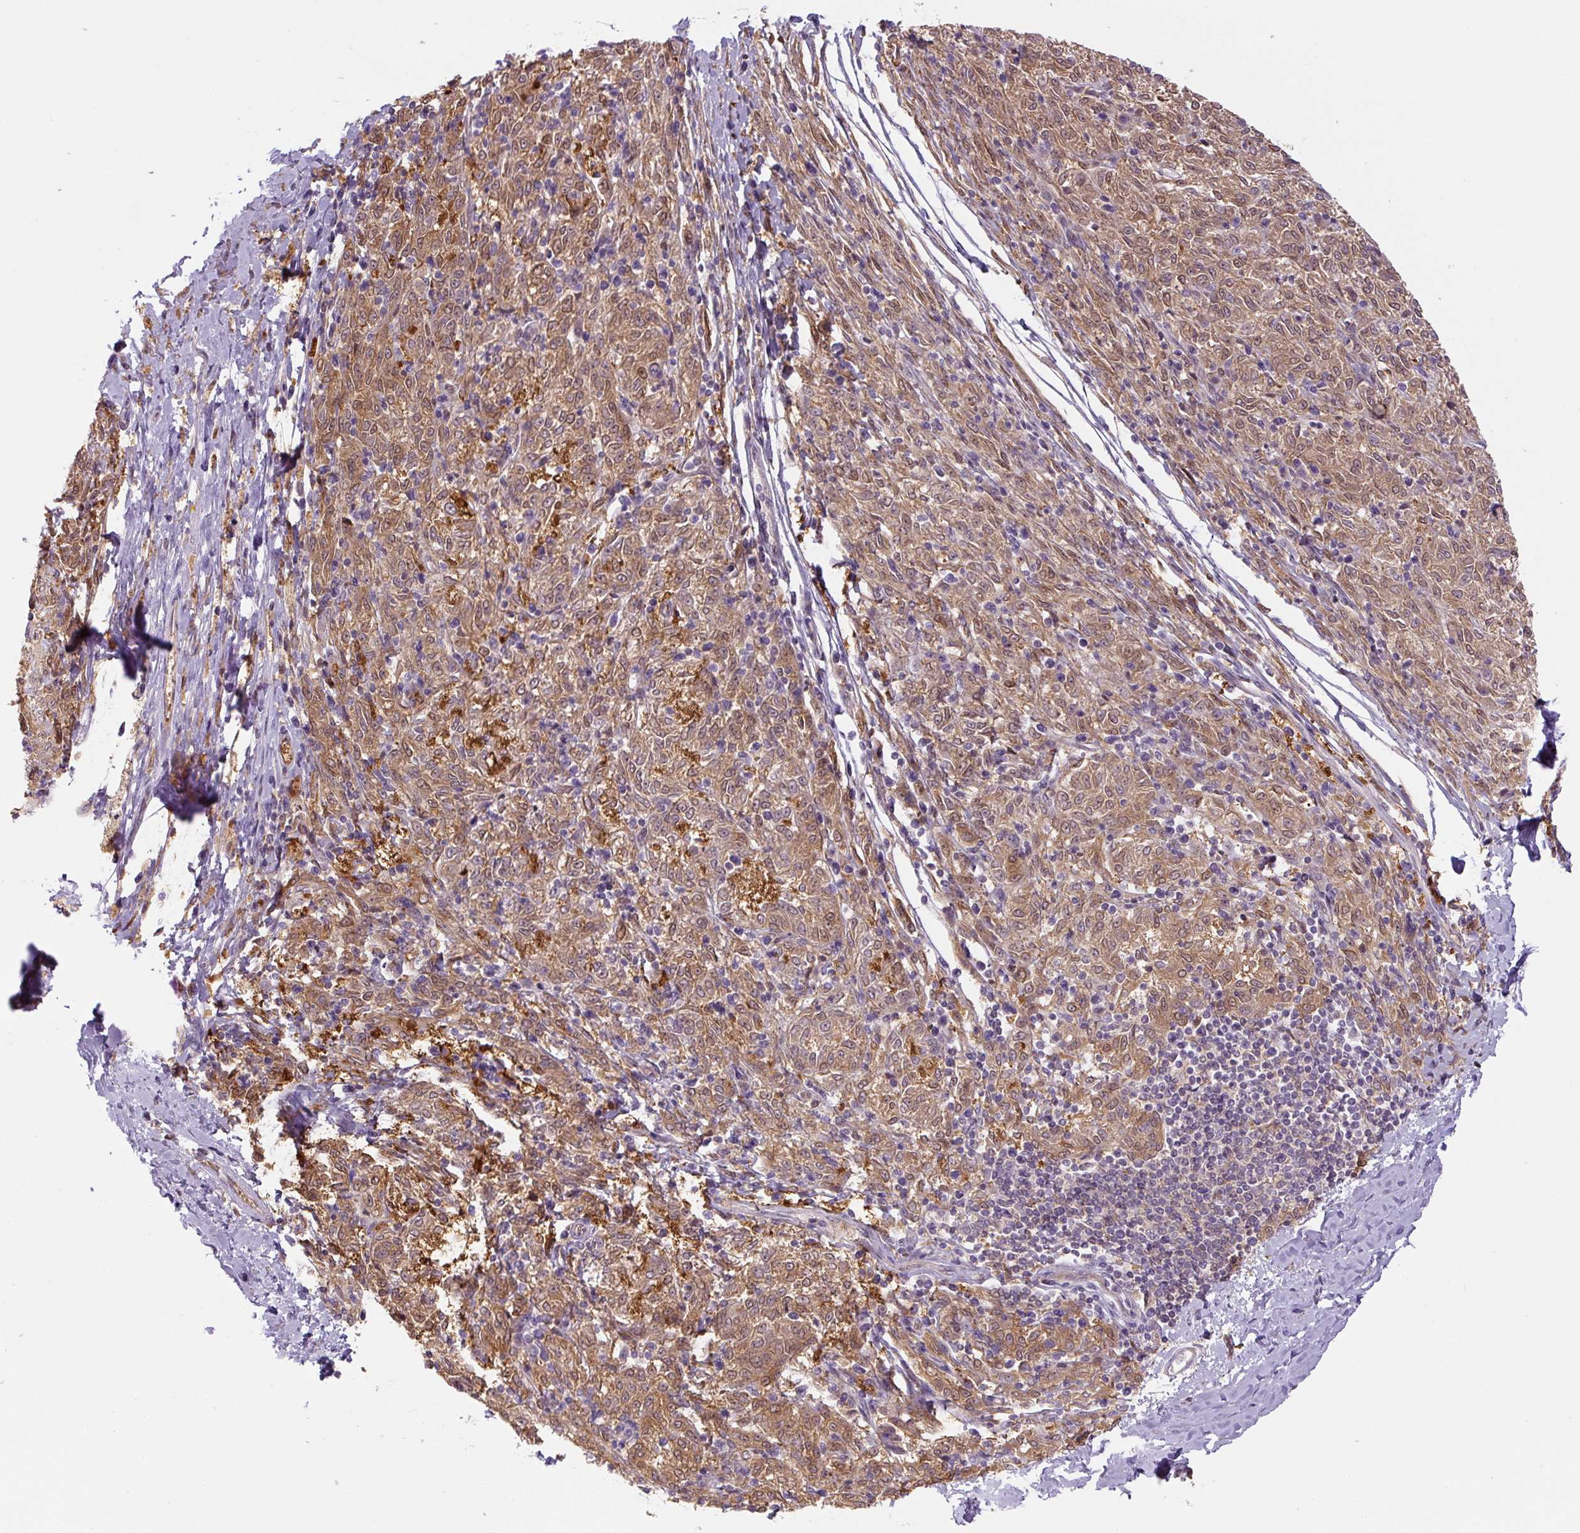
{"staining": {"intensity": "moderate", "quantity": ">75%", "location": "cytoplasmic/membranous,nuclear"}, "tissue": "melanoma", "cell_type": "Tumor cells", "image_type": "cancer", "snomed": [{"axis": "morphology", "description": "Malignant melanoma, NOS"}, {"axis": "topography", "description": "Skin"}], "caption": "Protein staining of malignant melanoma tissue demonstrates moderate cytoplasmic/membranous and nuclear positivity in about >75% of tumor cells. (brown staining indicates protein expression, while blue staining denotes nuclei).", "gene": "SPSB2", "patient": {"sex": "female", "age": 72}}